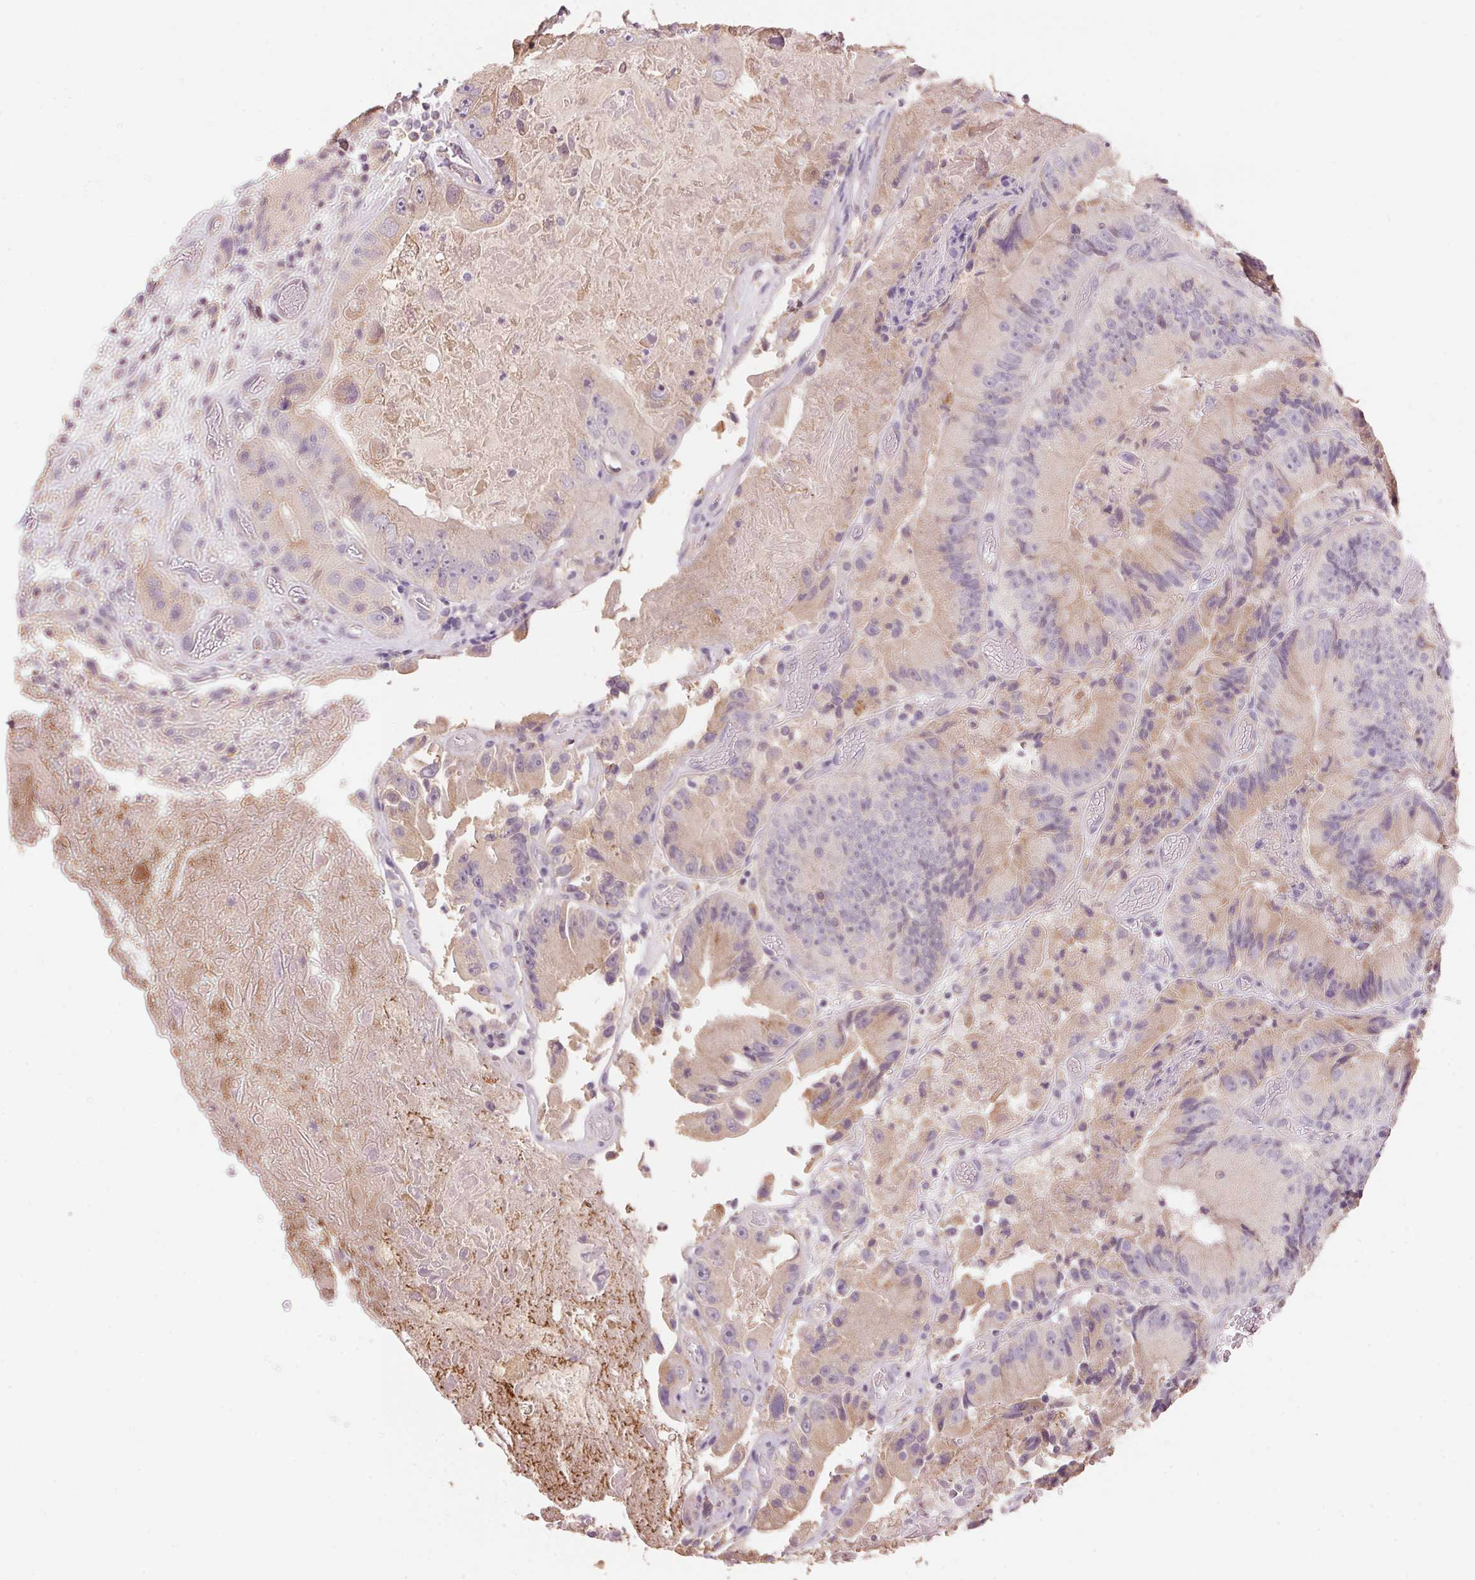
{"staining": {"intensity": "weak", "quantity": "<25%", "location": "cytoplasmic/membranous"}, "tissue": "colorectal cancer", "cell_type": "Tumor cells", "image_type": "cancer", "snomed": [{"axis": "morphology", "description": "Adenocarcinoma, NOS"}, {"axis": "topography", "description": "Colon"}], "caption": "Image shows no protein expression in tumor cells of adenocarcinoma (colorectal) tissue.", "gene": "LYZL6", "patient": {"sex": "female", "age": 86}}